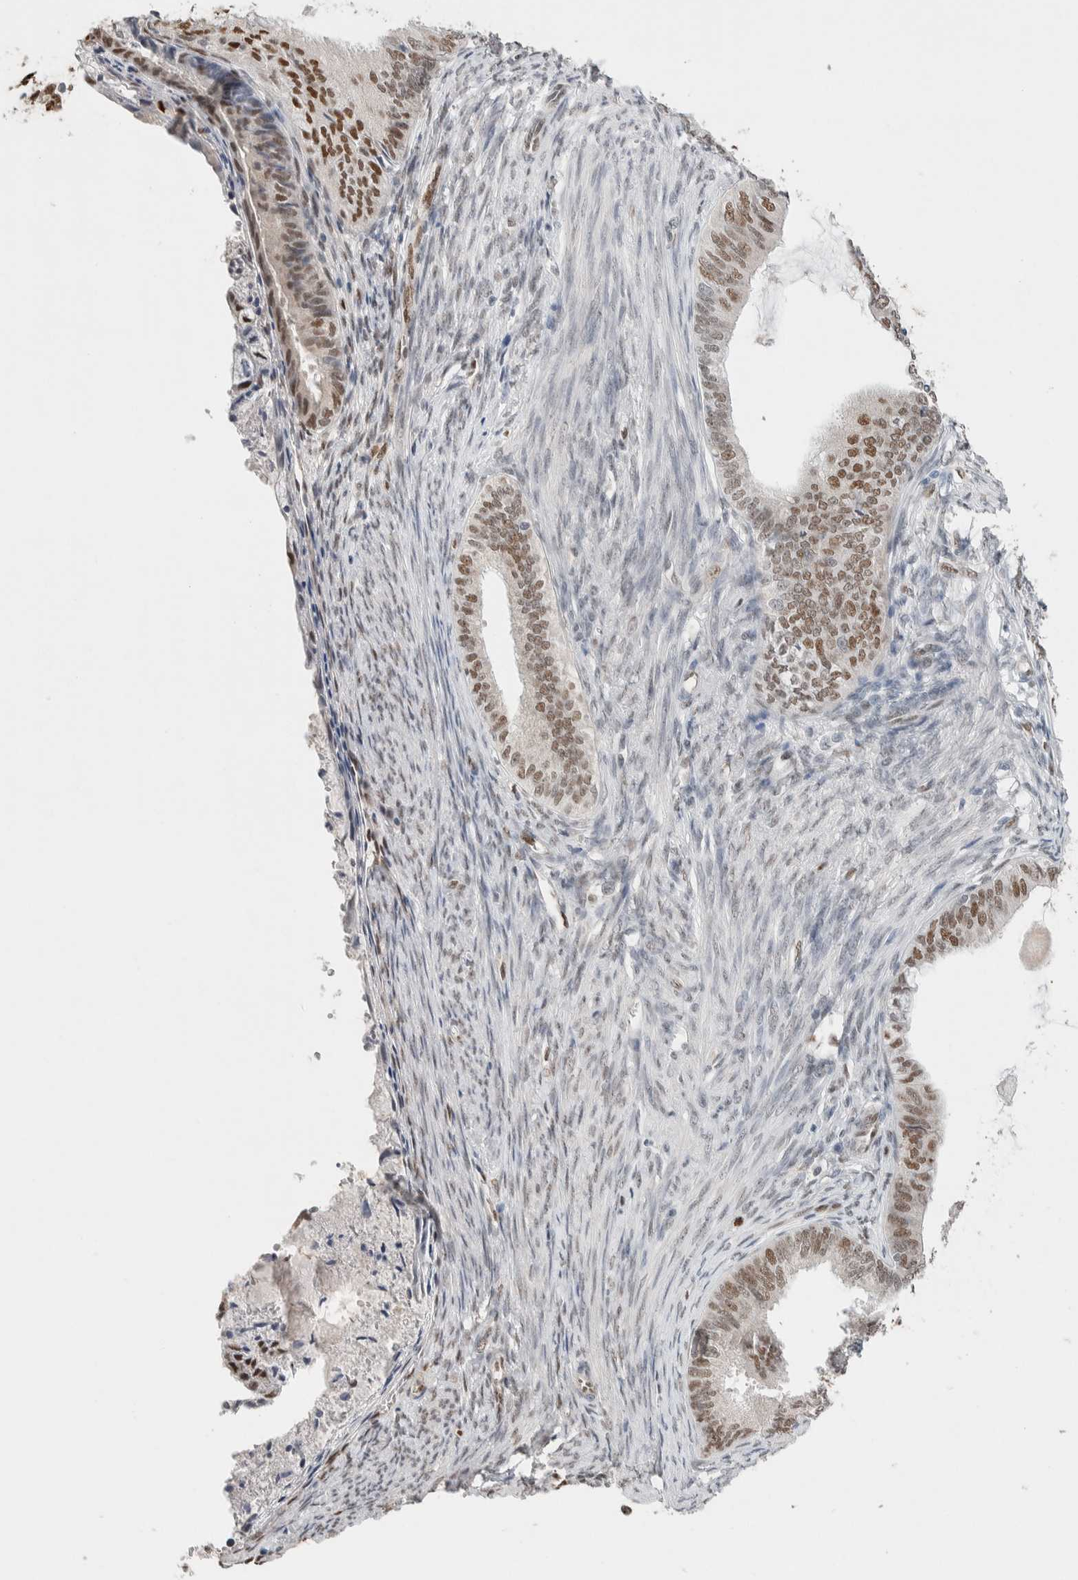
{"staining": {"intensity": "moderate", "quantity": "25%-75%", "location": "nuclear"}, "tissue": "endometrial cancer", "cell_type": "Tumor cells", "image_type": "cancer", "snomed": [{"axis": "morphology", "description": "Adenocarcinoma, NOS"}, {"axis": "topography", "description": "Endometrium"}], "caption": "Human endometrial cancer stained for a protein (brown) exhibits moderate nuclear positive expression in about 25%-75% of tumor cells.", "gene": "PRMT1", "patient": {"sex": "female", "age": 86}}